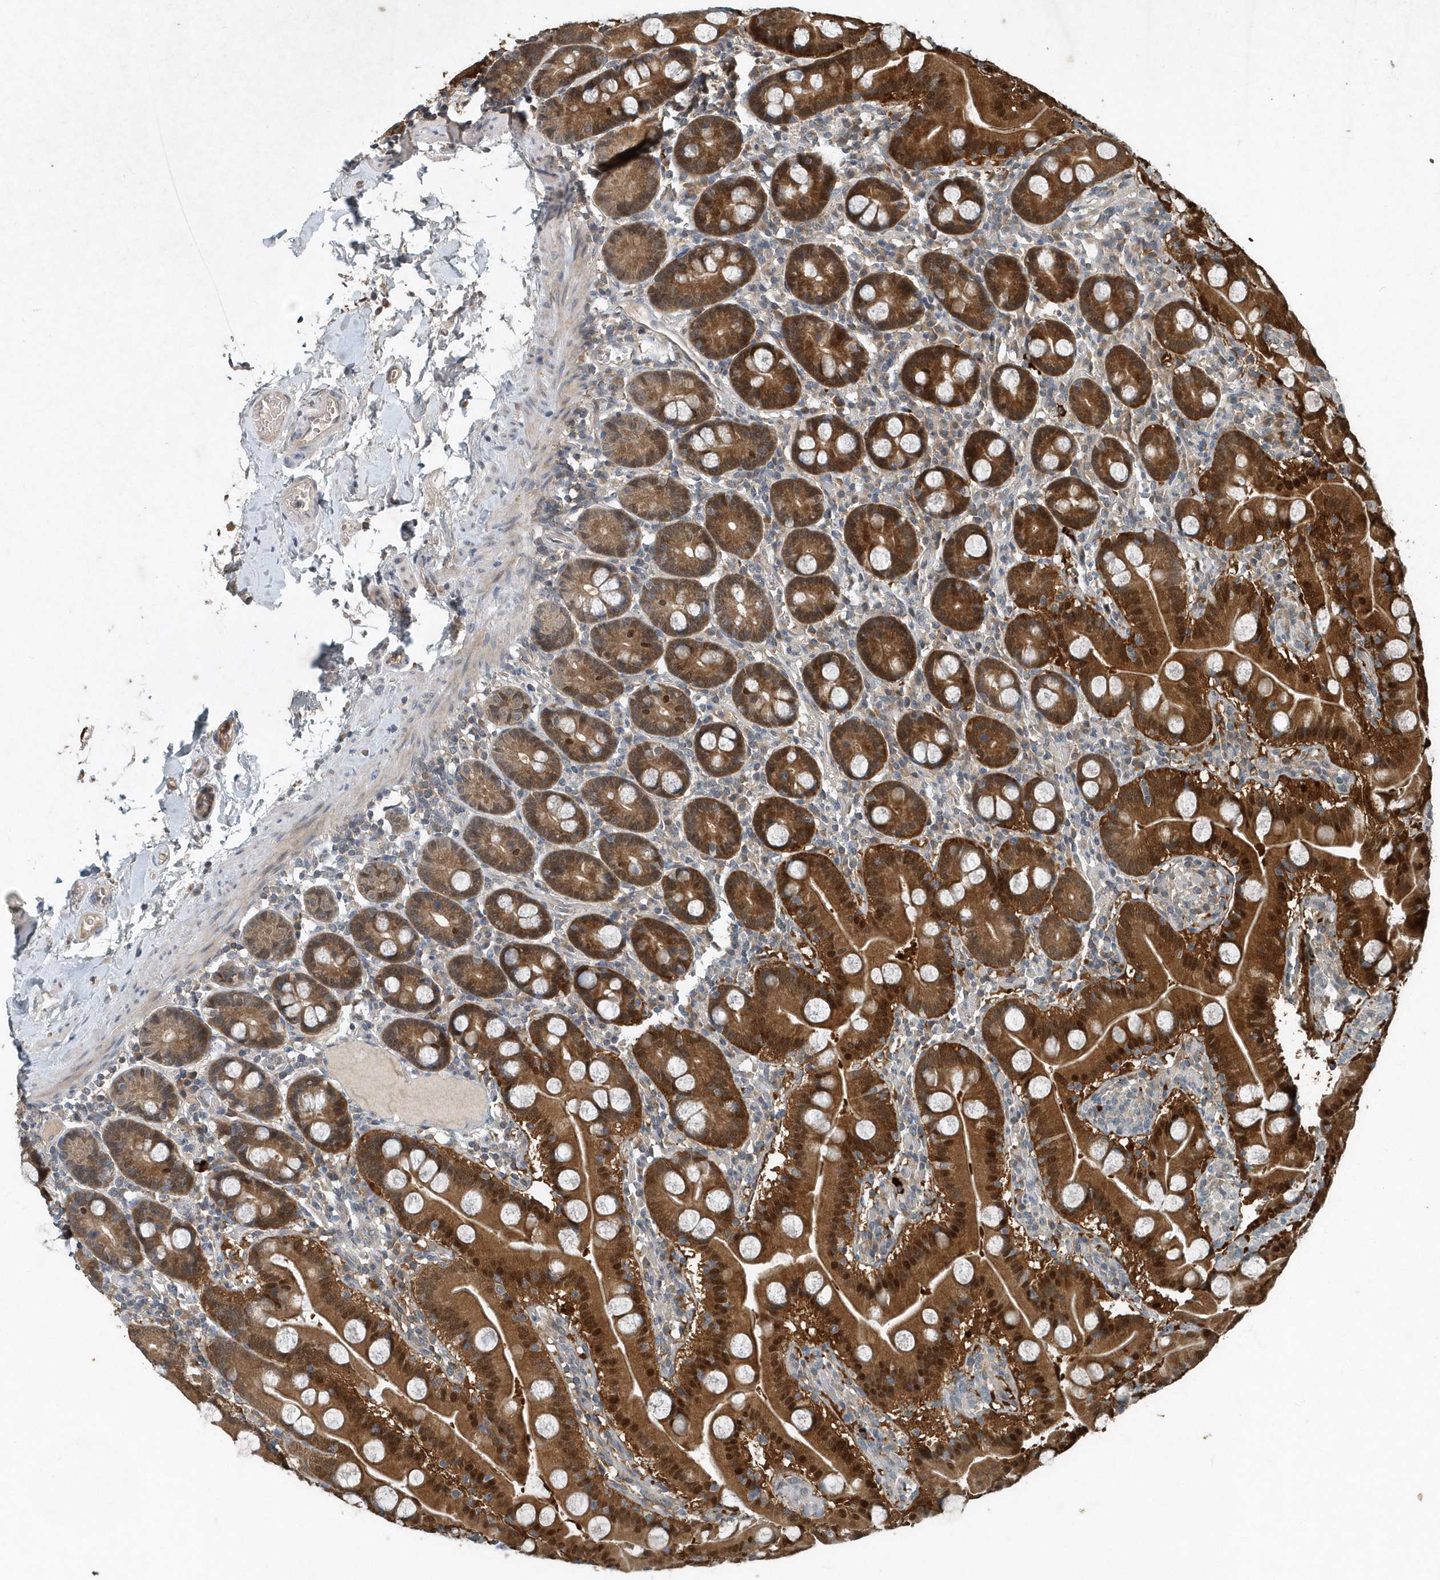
{"staining": {"intensity": "strong", "quantity": ">75%", "location": "cytoplasmic/membranous,nuclear"}, "tissue": "duodenum", "cell_type": "Glandular cells", "image_type": "normal", "snomed": [{"axis": "morphology", "description": "Normal tissue, NOS"}, {"axis": "topography", "description": "Duodenum"}], "caption": "IHC of unremarkable human duodenum exhibits high levels of strong cytoplasmic/membranous,nuclear staining in approximately >75% of glandular cells.", "gene": "SCFD2", "patient": {"sex": "male", "age": 55}}